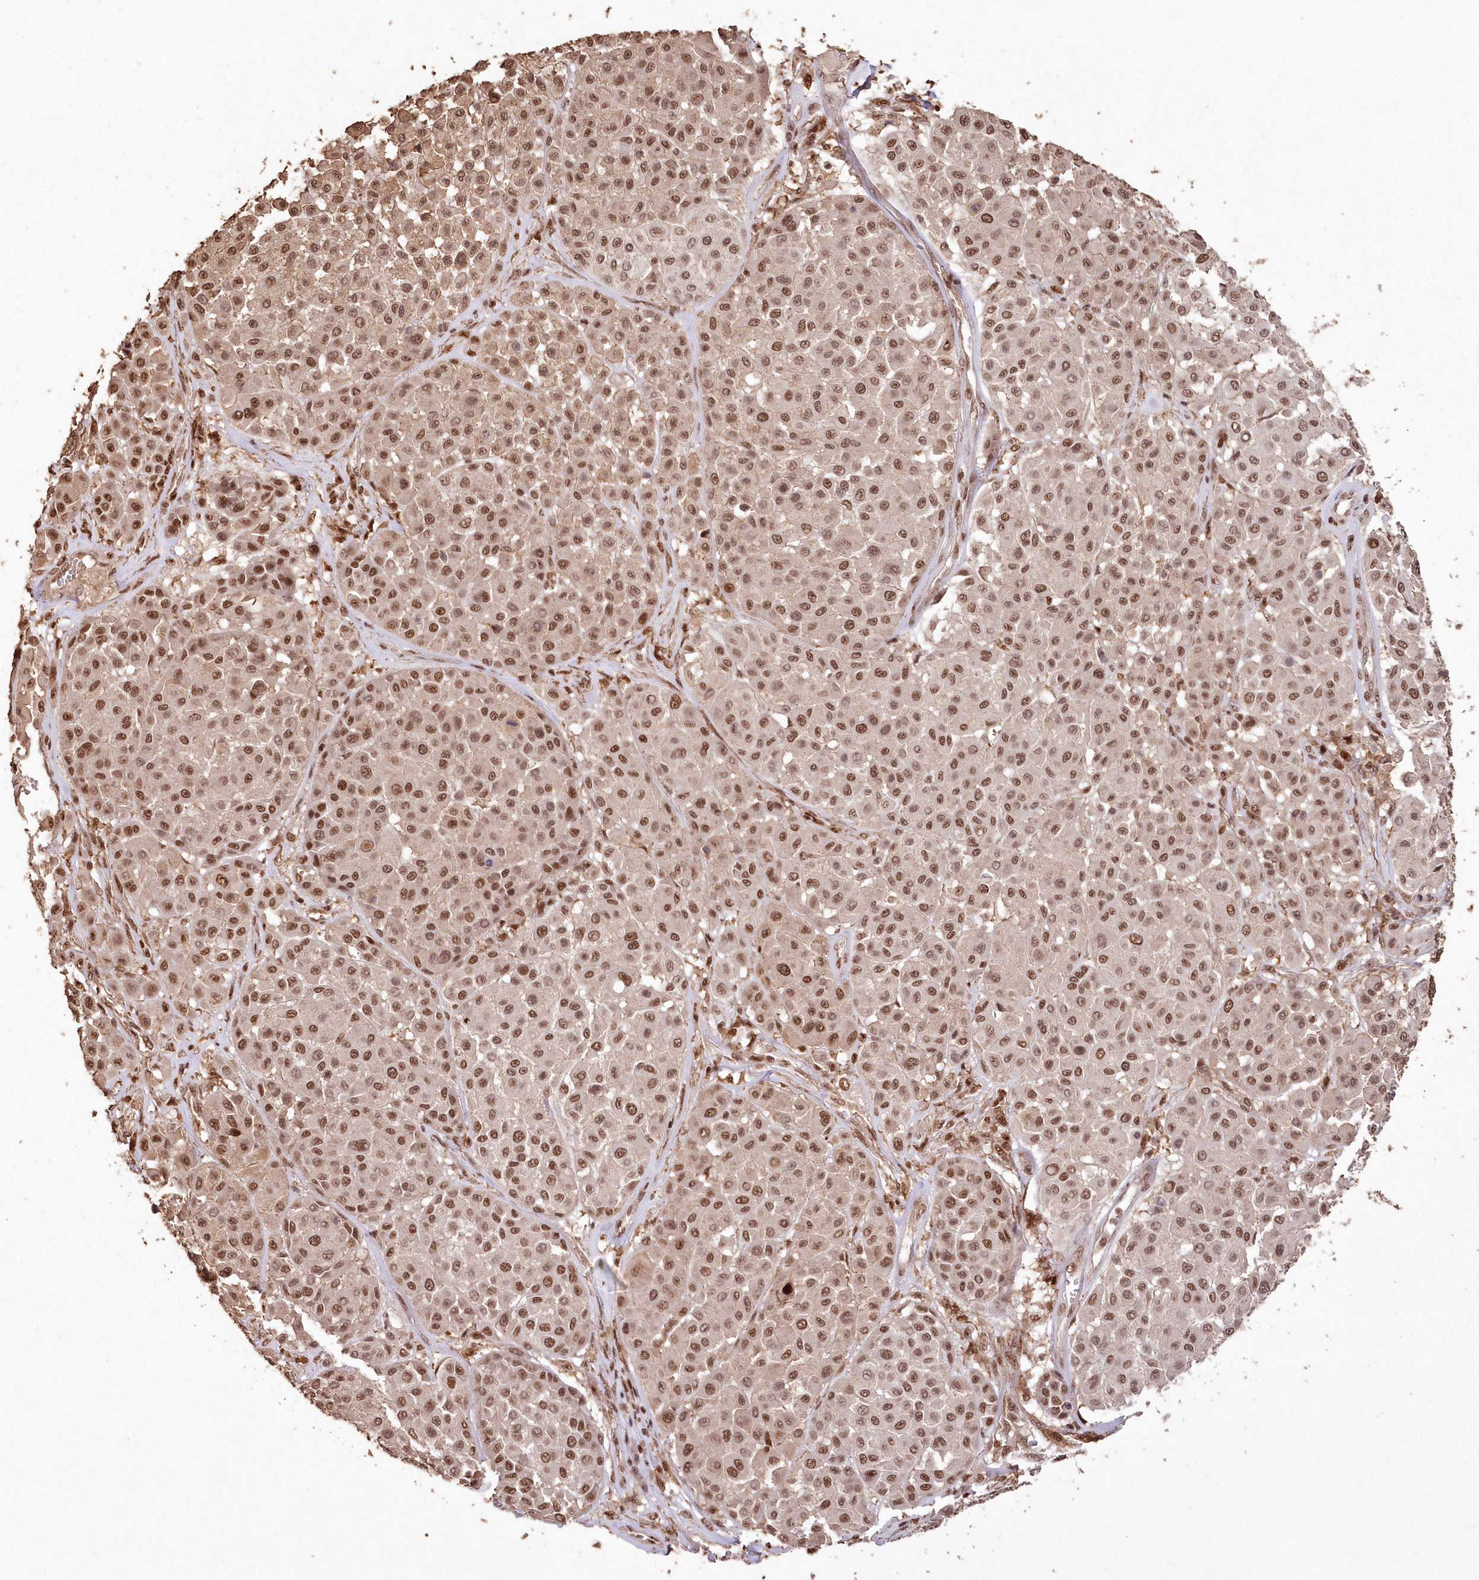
{"staining": {"intensity": "moderate", "quantity": ">75%", "location": "nuclear"}, "tissue": "melanoma", "cell_type": "Tumor cells", "image_type": "cancer", "snomed": [{"axis": "morphology", "description": "Malignant melanoma, Metastatic site"}, {"axis": "topography", "description": "Soft tissue"}], "caption": "Tumor cells reveal medium levels of moderate nuclear staining in approximately >75% of cells in human malignant melanoma (metastatic site).", "gene": "PDS5A", "patient": {"sex": "male", "age": 41}}